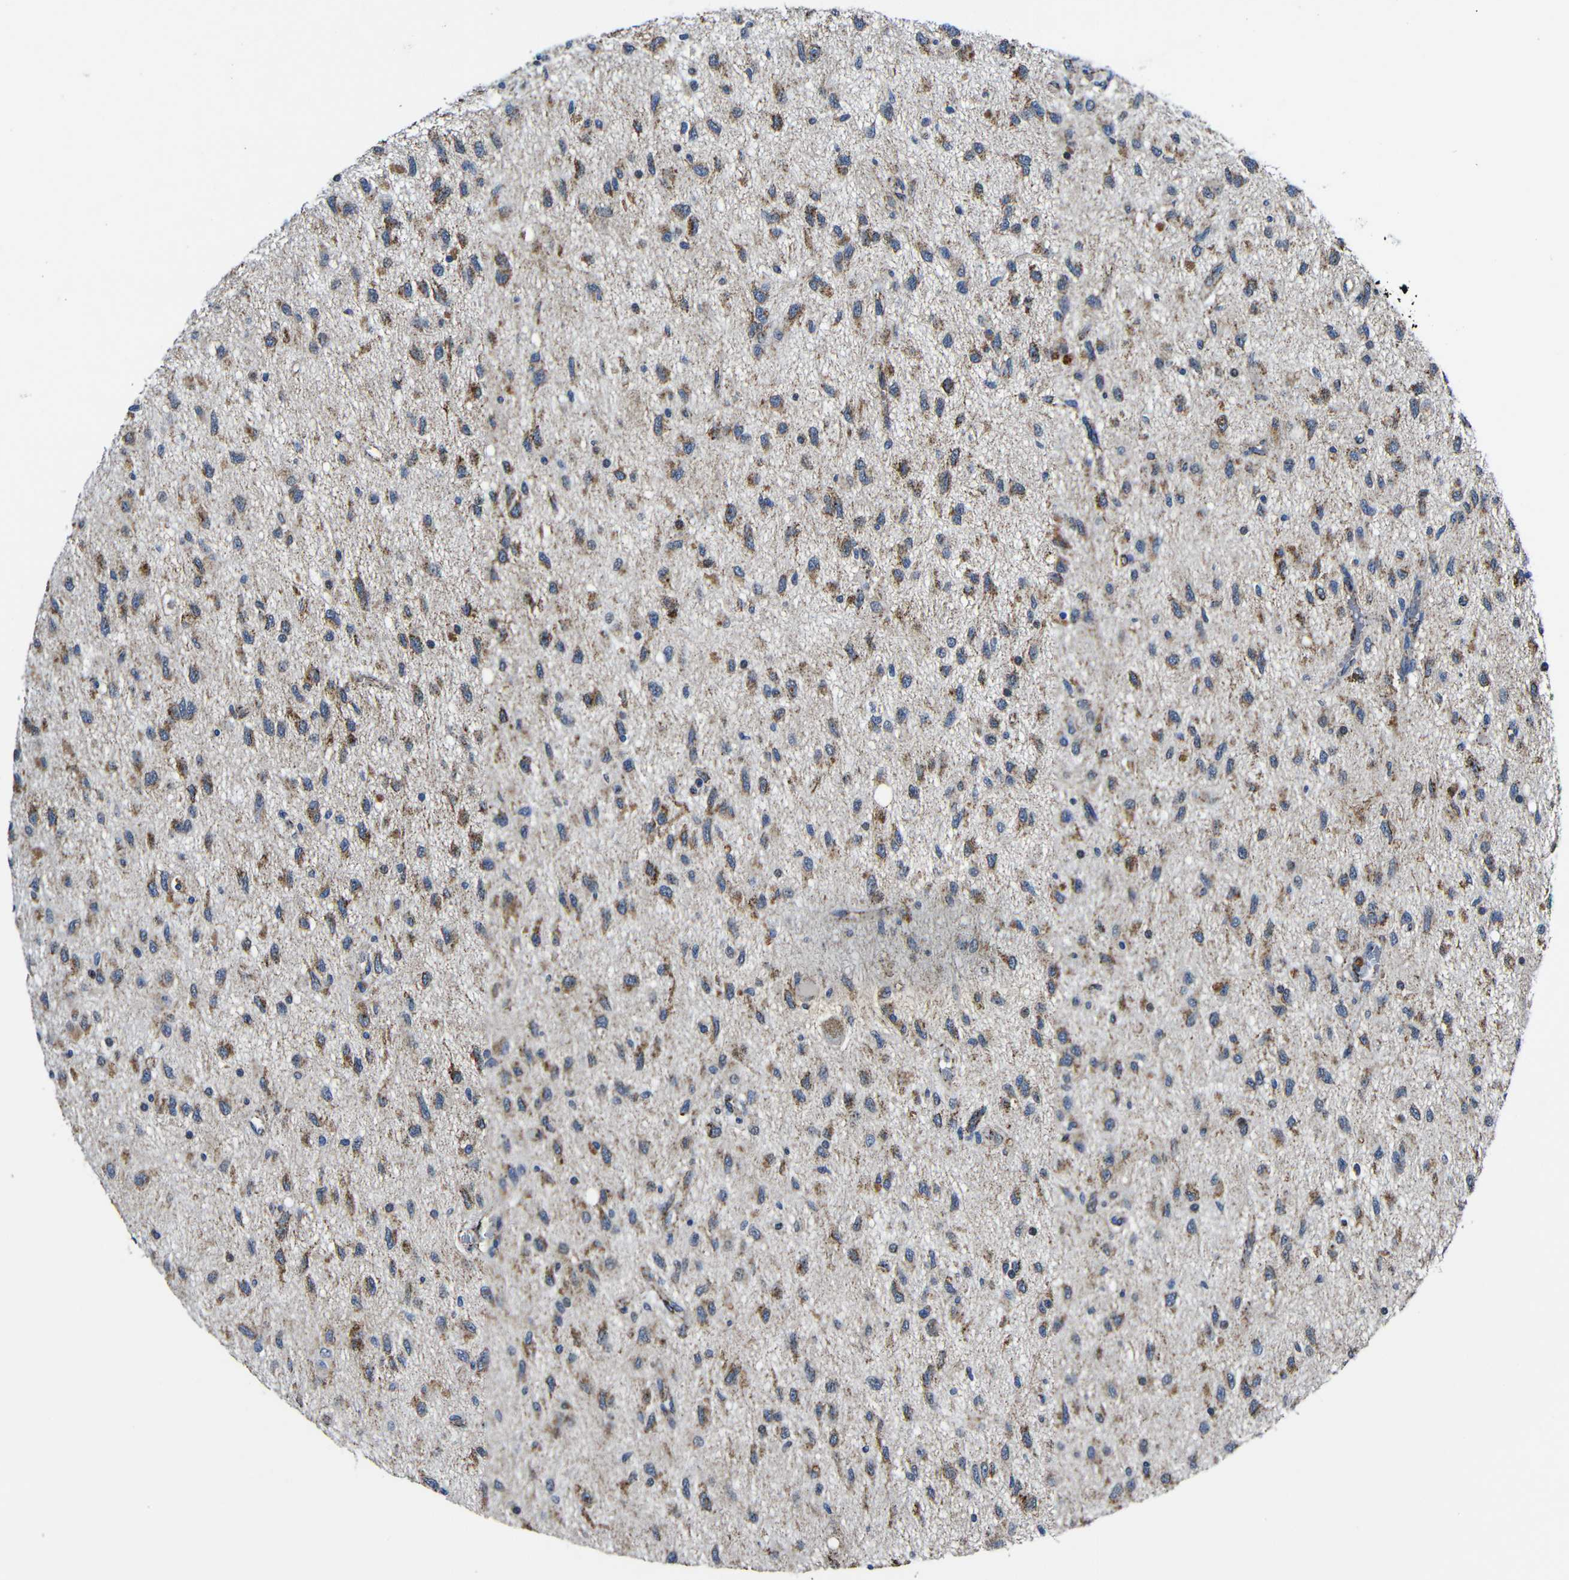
{"staining": {"intensity": "moderate", "quantity": ">75%", "location": "cytoplasmic/membranous"}, "tissue": "glioma", "cell_type": "Tumor cells", "image_type": "cancer", "snomed": [{"axis": "morphology", "description": "Glioma, malignant, Low grade"}, {"axis": "topography", "description": "Brain"}], "caption": "Immunohistochemistry (IHC) photomicrograph of neoplastic tissue: human glioma stained using IHC shows medium levels of moderate protein expression localized specifically in the cytoplasmic/membranous of tumor cells, appearing as a cytoplasmic/membranous brown color.", "gene": "CA5B", "patient": {"sex": "male", "age": 77}}